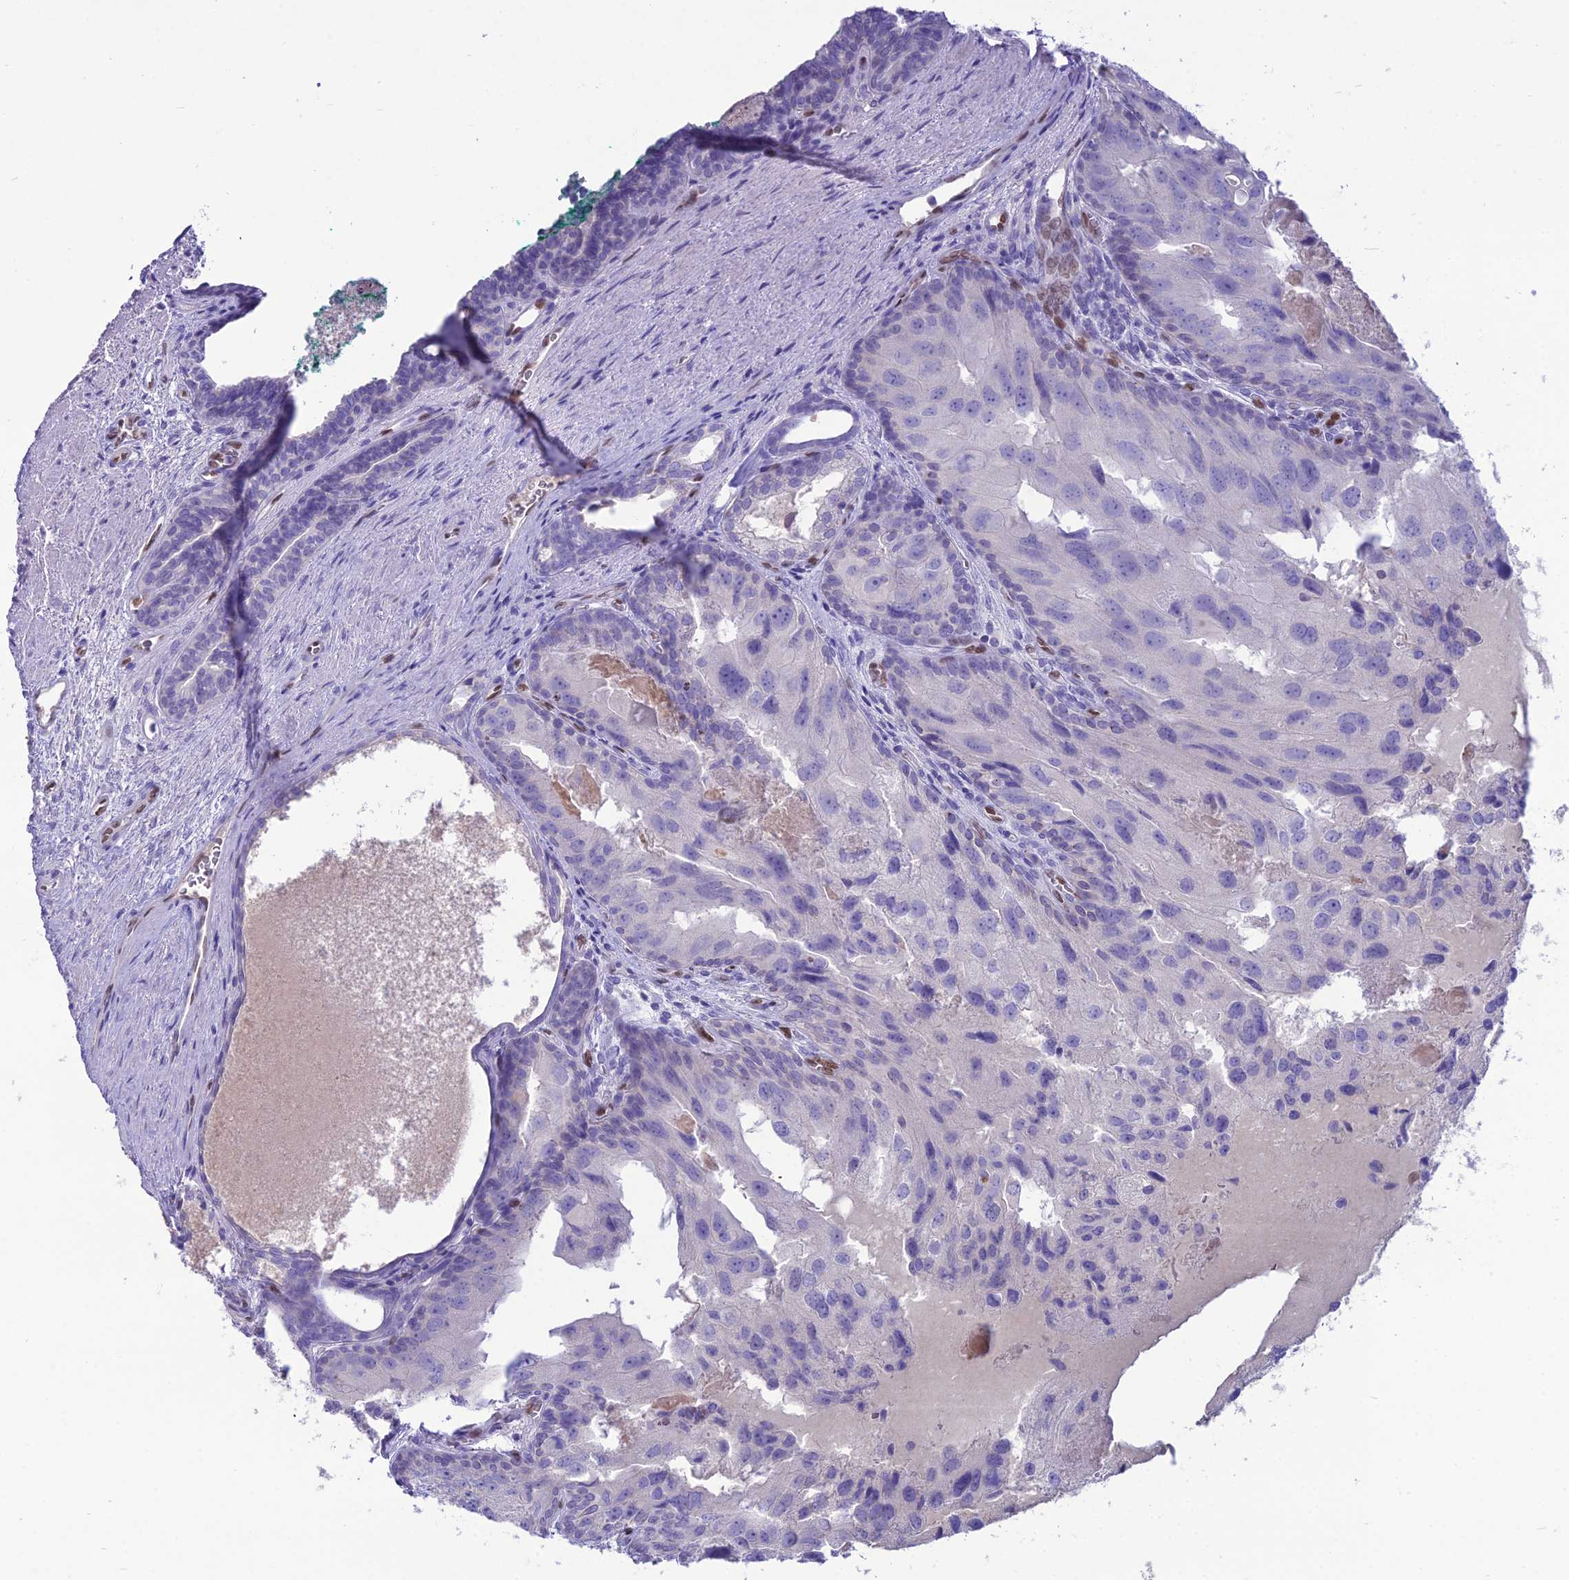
{"staining": {"intensity": "negative", "quantity": "none", "location": "none"}, "tissue": "prostate cancer", "cell_type": "Tumor cells", "image_type": "cancer", "snomed": [{"axis": "morphology", "description": "Adenocarcinoma, High grade"}, {"axis": "topography", "description": "Prostate"}], "caption": "Immunohistochemical staining of human adenocarcinoma (high-grade) (prostate) displays no significant expression in tumor cells. (DAB IHC visualized using brightfield microscopy, high magnification).", "gene": "NOVA2", "patient": {"sex": "male", "age": 62}}